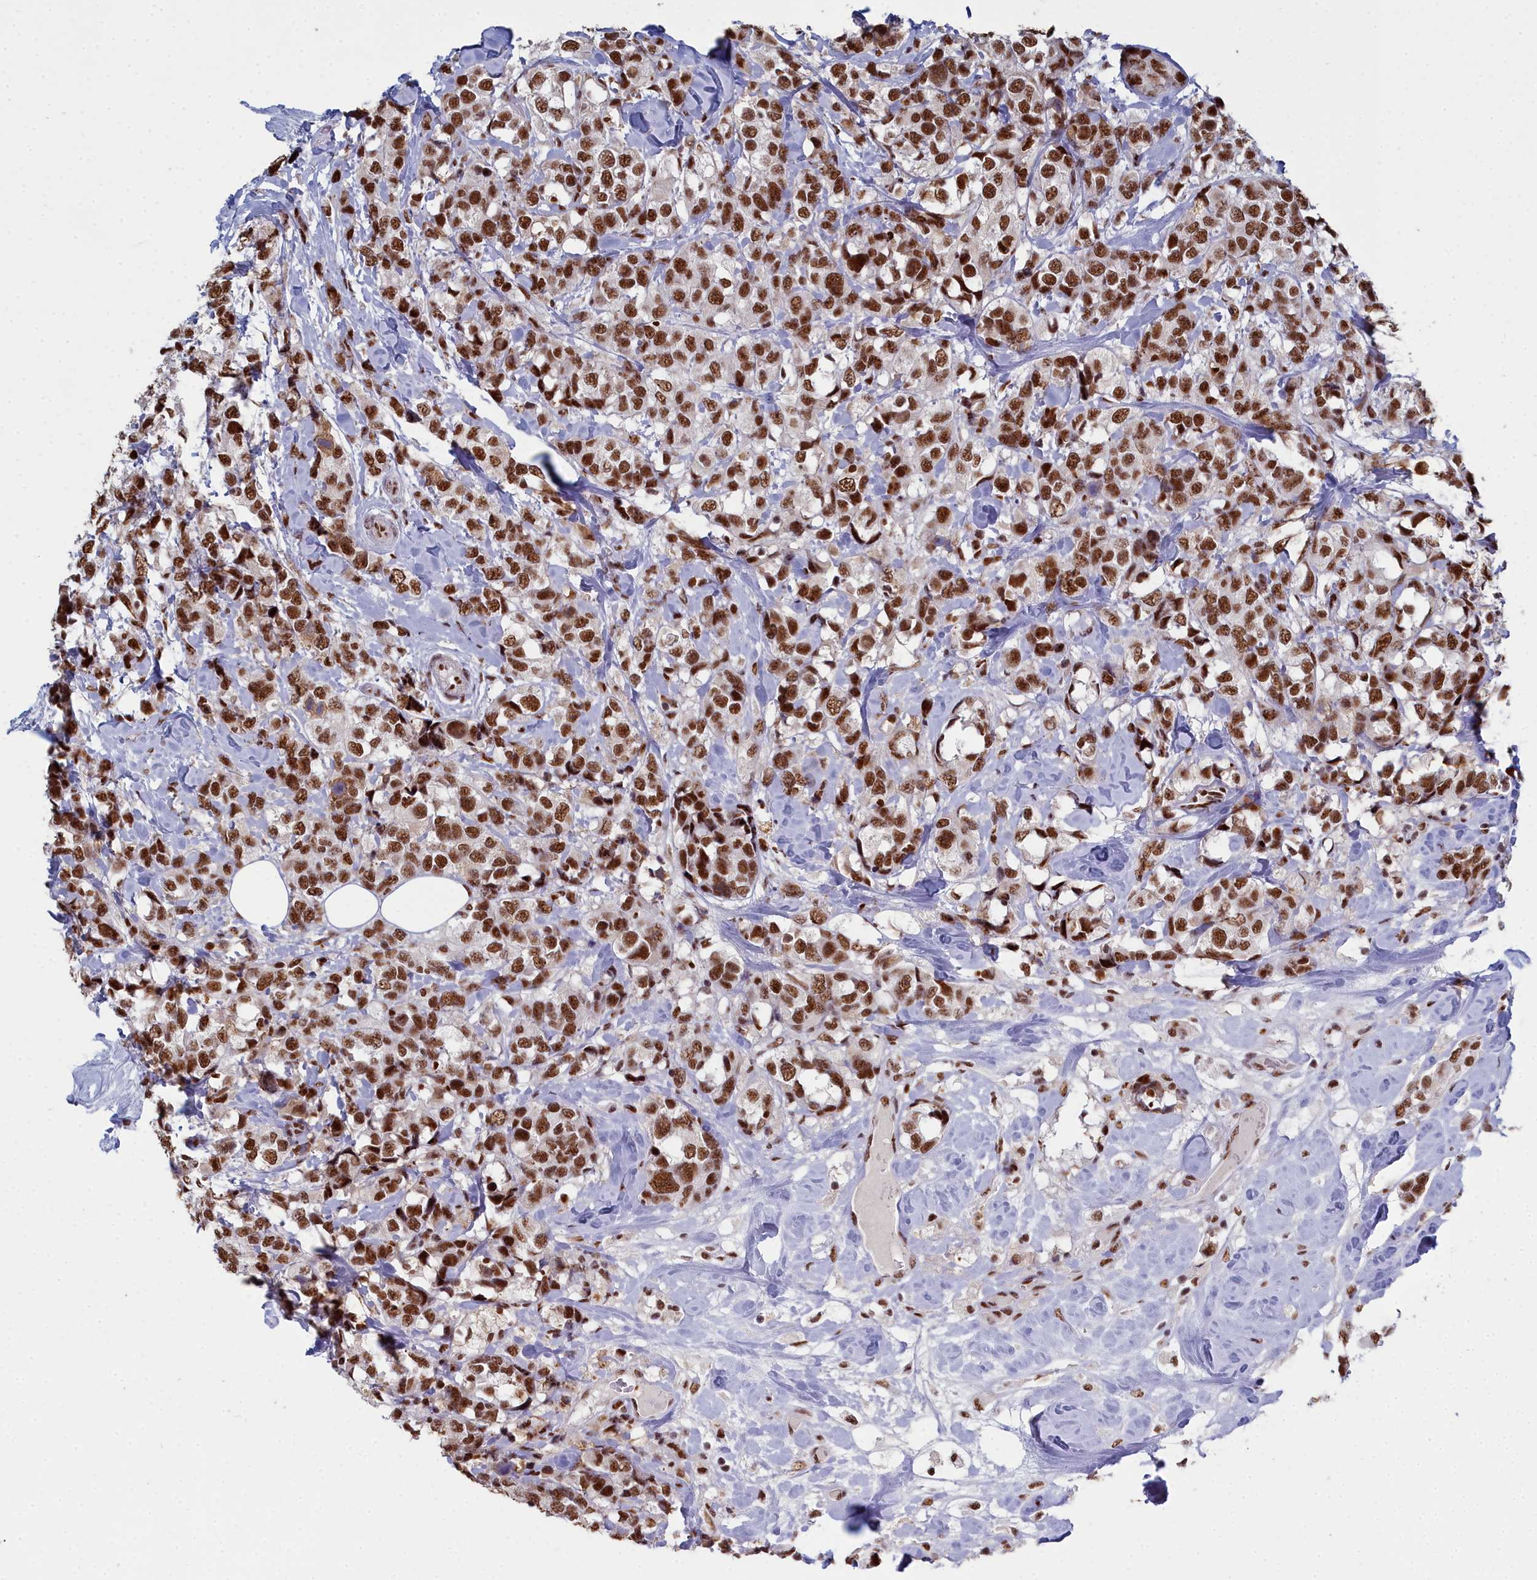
{"staining": {"intensity": "strong", "quantity": ">75%", "location": "nuclear"}, "tissue": "breast cancer", "cell_type": "Tumor cells", "image_type": "cancer", "snomed": [{"axis": "morphology", "description": "Lobular carcinoma"}, {"axis": "topography", "description": "Breast"}], "caption": "Protein analysis of lobular carcinoma (breast) tissue reveals strong nuclear positivity in approximately >75% of tumor cells.", "gene": "SF3B3", "patient": {"sex": "female", "age": 59}}